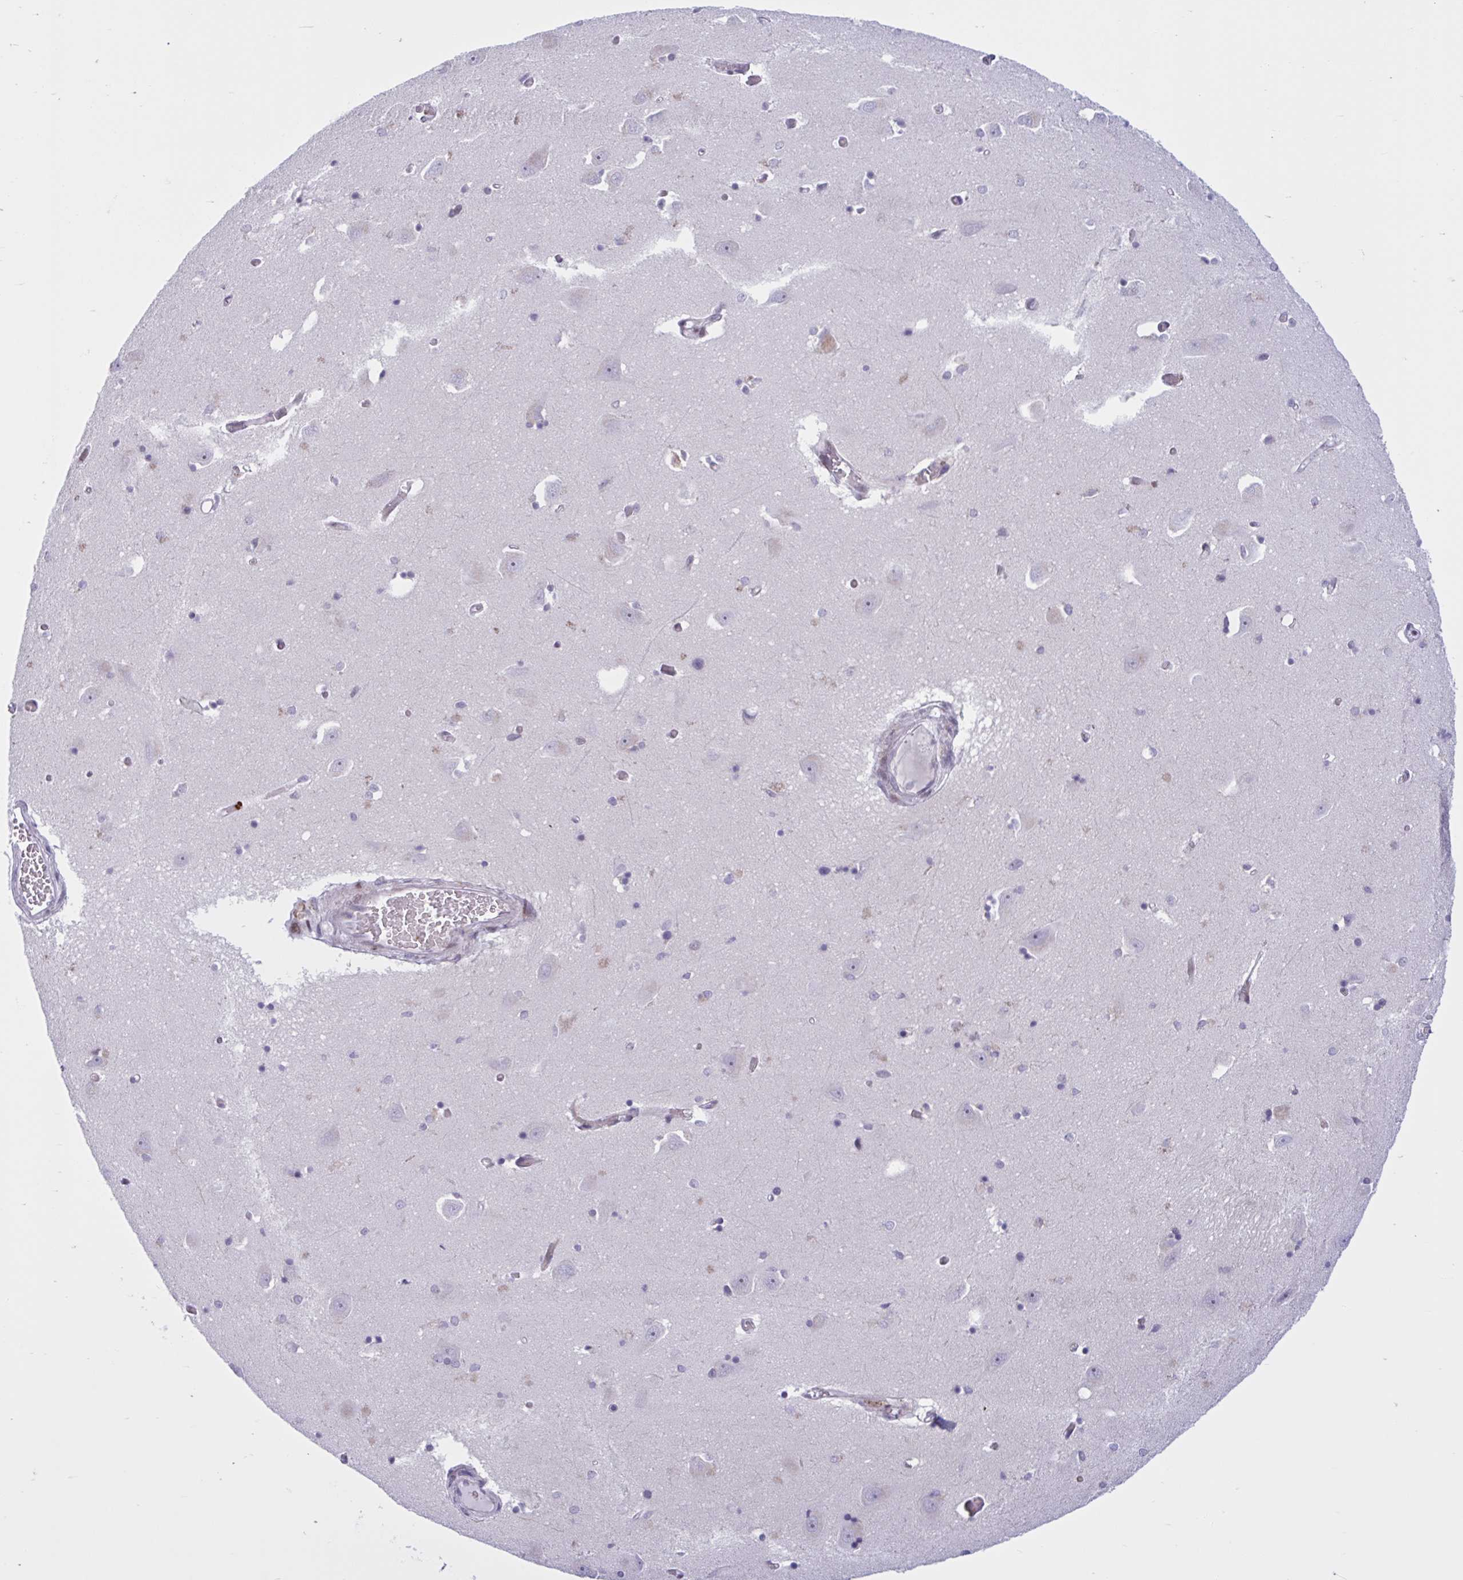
{"staining": {"intensity": "negative", "quantity": "none", "location": "none"}, "tissue": "caudate", "cell_type": "Glial cells", "image_type": "normal", "snomed": [{"axis": "morphology", "description": "Normal tissue, NOS"}, {"axis": "topography", "description": "Lateral ventricle wall"}, {"axis": "topography", "description": "Hippocampus"}], "caption": "Immunohistochemical staining of unremarkable caudate exhibits no significant expression in glial cells. The staining was performed using DAB (3,3'-diaminobenzidine) to visualize the protein expression in brown, while the nuclei were stained in blue with hematoxylin (Magnification: 20x).", "gene": "RBL1", "patient": {"sex": "female", "age": 63}}